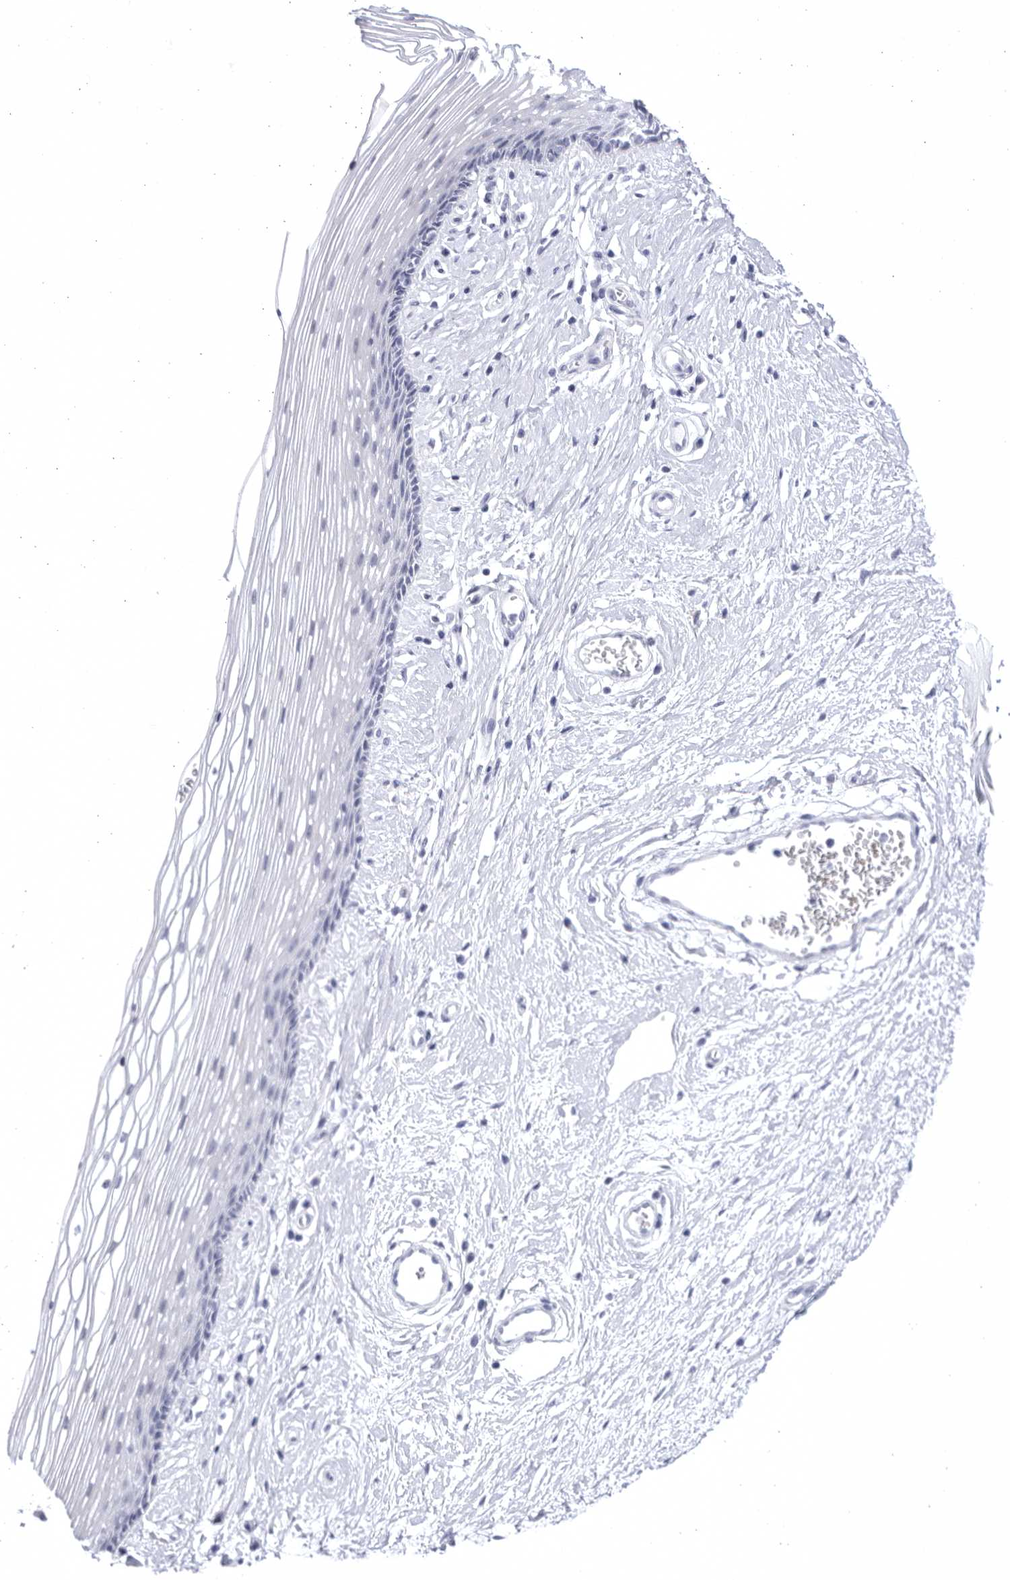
{"staining": {"intensity": "negative", "quantity": "none", "location": "none"}, "tissue": "vagina", "cell_type": "Squamous epithelial cells", "image_type": "normal", "snomed": [{"axis": "morphology", "description": "Normal tissue, NOS"}, {"axis": "topography", "description": "Vagina"}], "caption": "An immunohistochemistry (IHC) image of normal vagina is shown. There is no staining in squamous epithelial cells of vagina. The staining is performed using DAB brown chromogen with nuclei counter-stained in using hematoxylin.", "gene": "CCDC181", "patient": {"sex": "female", "age": 46}}